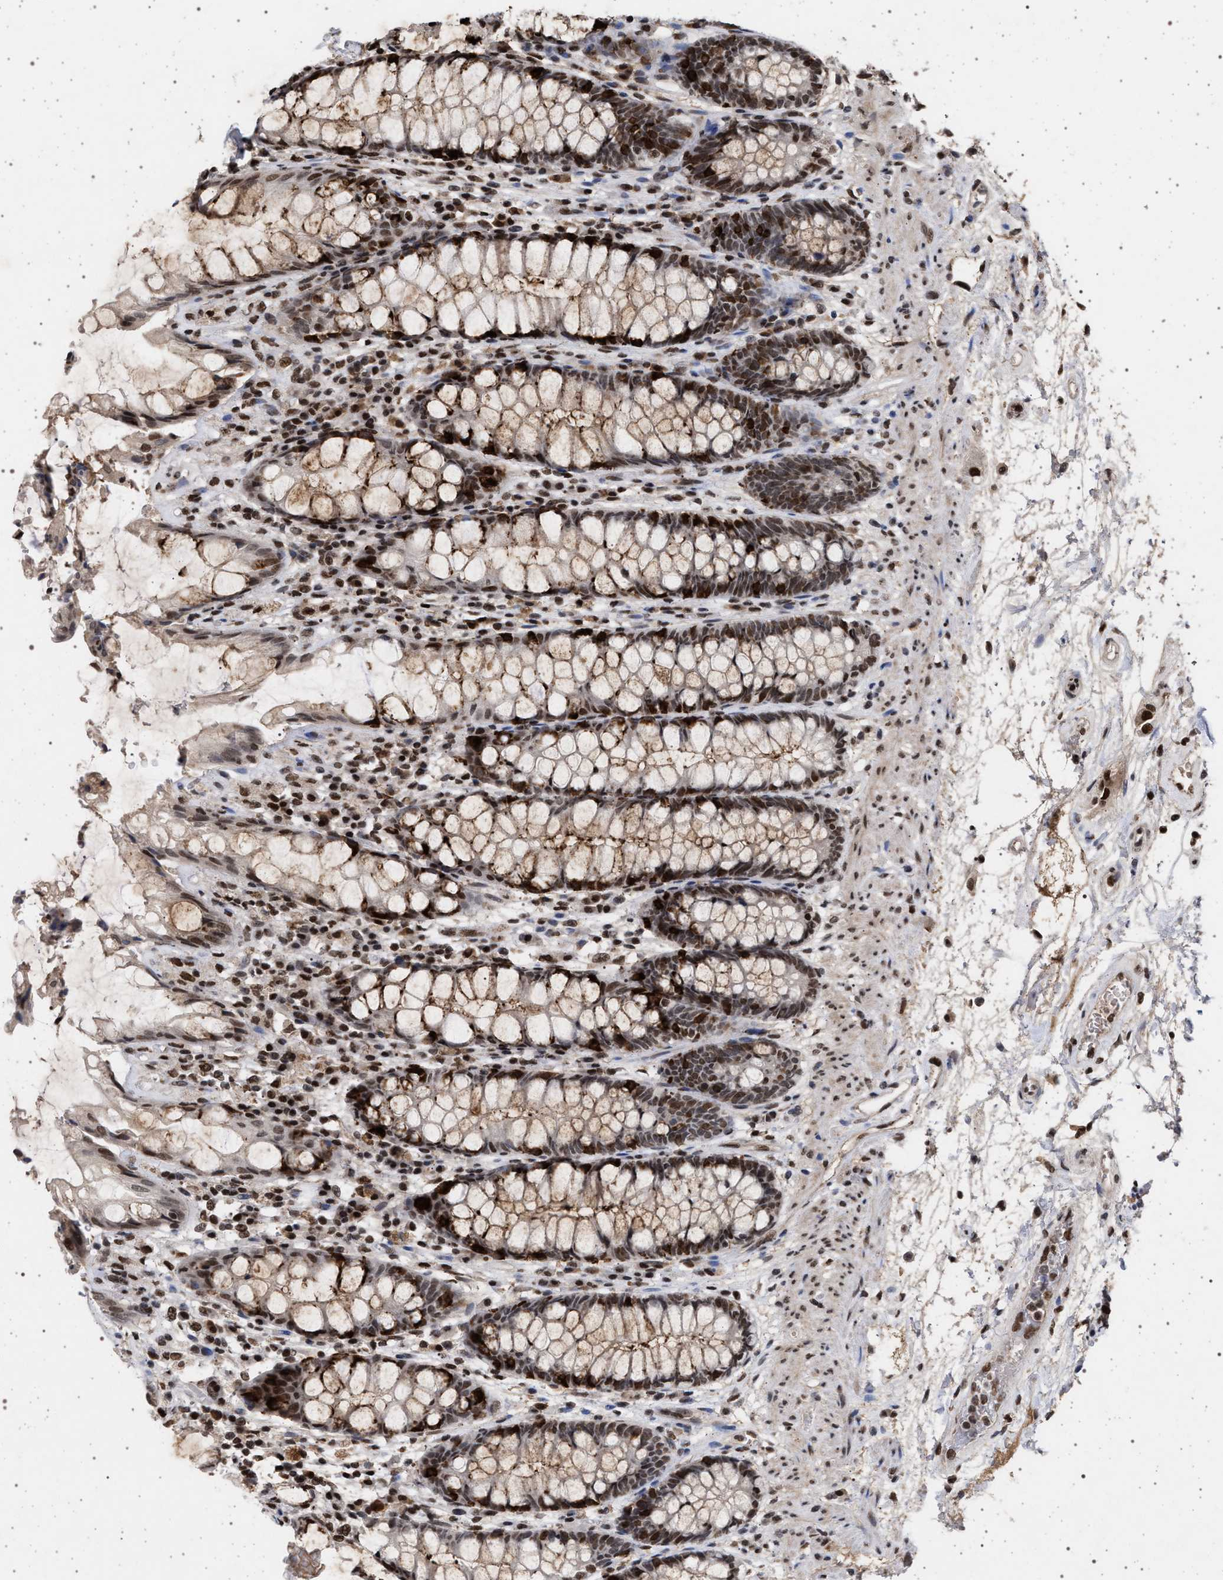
{"staining": {"intensity": "moderate", "quantity": ">75%", "location": "cytoplasmic/membranous,nuclear"}, "tissue": "rectum", "cell_type": "Glandular cells", "image_type": "normal", "snomed": [{"axis": "morphology", "description": "Normal tissue, NOS"}, {"axis": "topography", "description": "Rectum"}], "caption": "An image of human rectum stained for a protein shows moderate cytoplasmic/membranous,nuclear brown staining in glandular cells. The staining is performed using DAB (3,3'-diaminobenzidine) brown chromogen to label protein expression. The nuclei are counter-stained blue using hematoxylin.", "gene": "PHF12", "patient": {"sex": "male", "age": 64}}